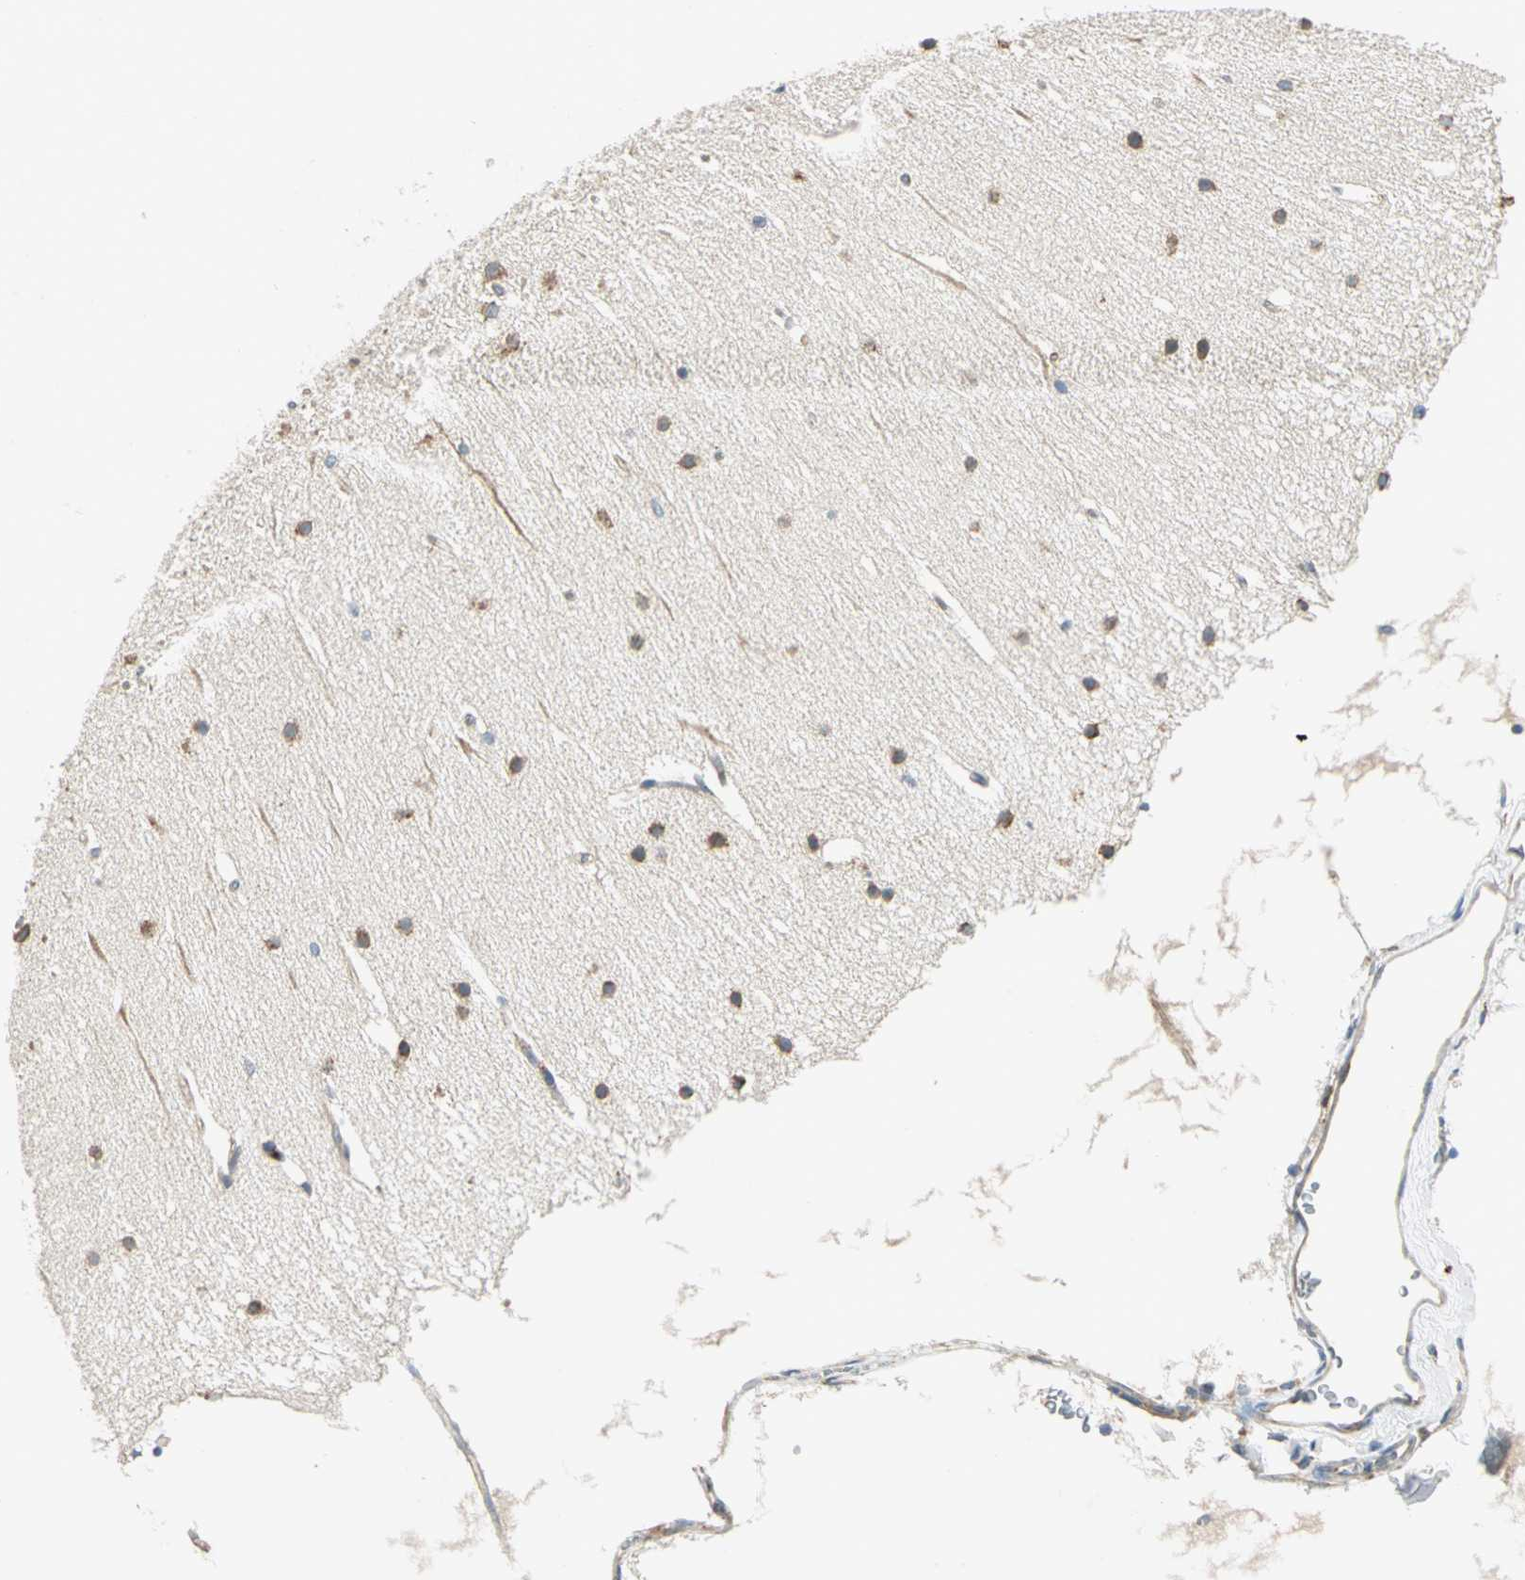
{"staining": {"intensity": "weak", "quantity": ">75%", "location": "cytoplasmic/membranous"}, "tissue": "cerebellum", "cell_type": "Cells in granular layer", "image_type": "normal", "snomed": [{"axis": "morphology", "description": "Normal tissue, NOS"}, {"axis": "topography", "description": "Cerebellum"}], "caption": "This histopathology image displays immunohistochemistry (IHC) staining of unremarkable human cerebellum, with low weak cytoplasmic/membranous positivity in approximately >75% of cells in granular layer.", "gene": "PDIA4", "patient": {"sex": "female", "age": 19}}